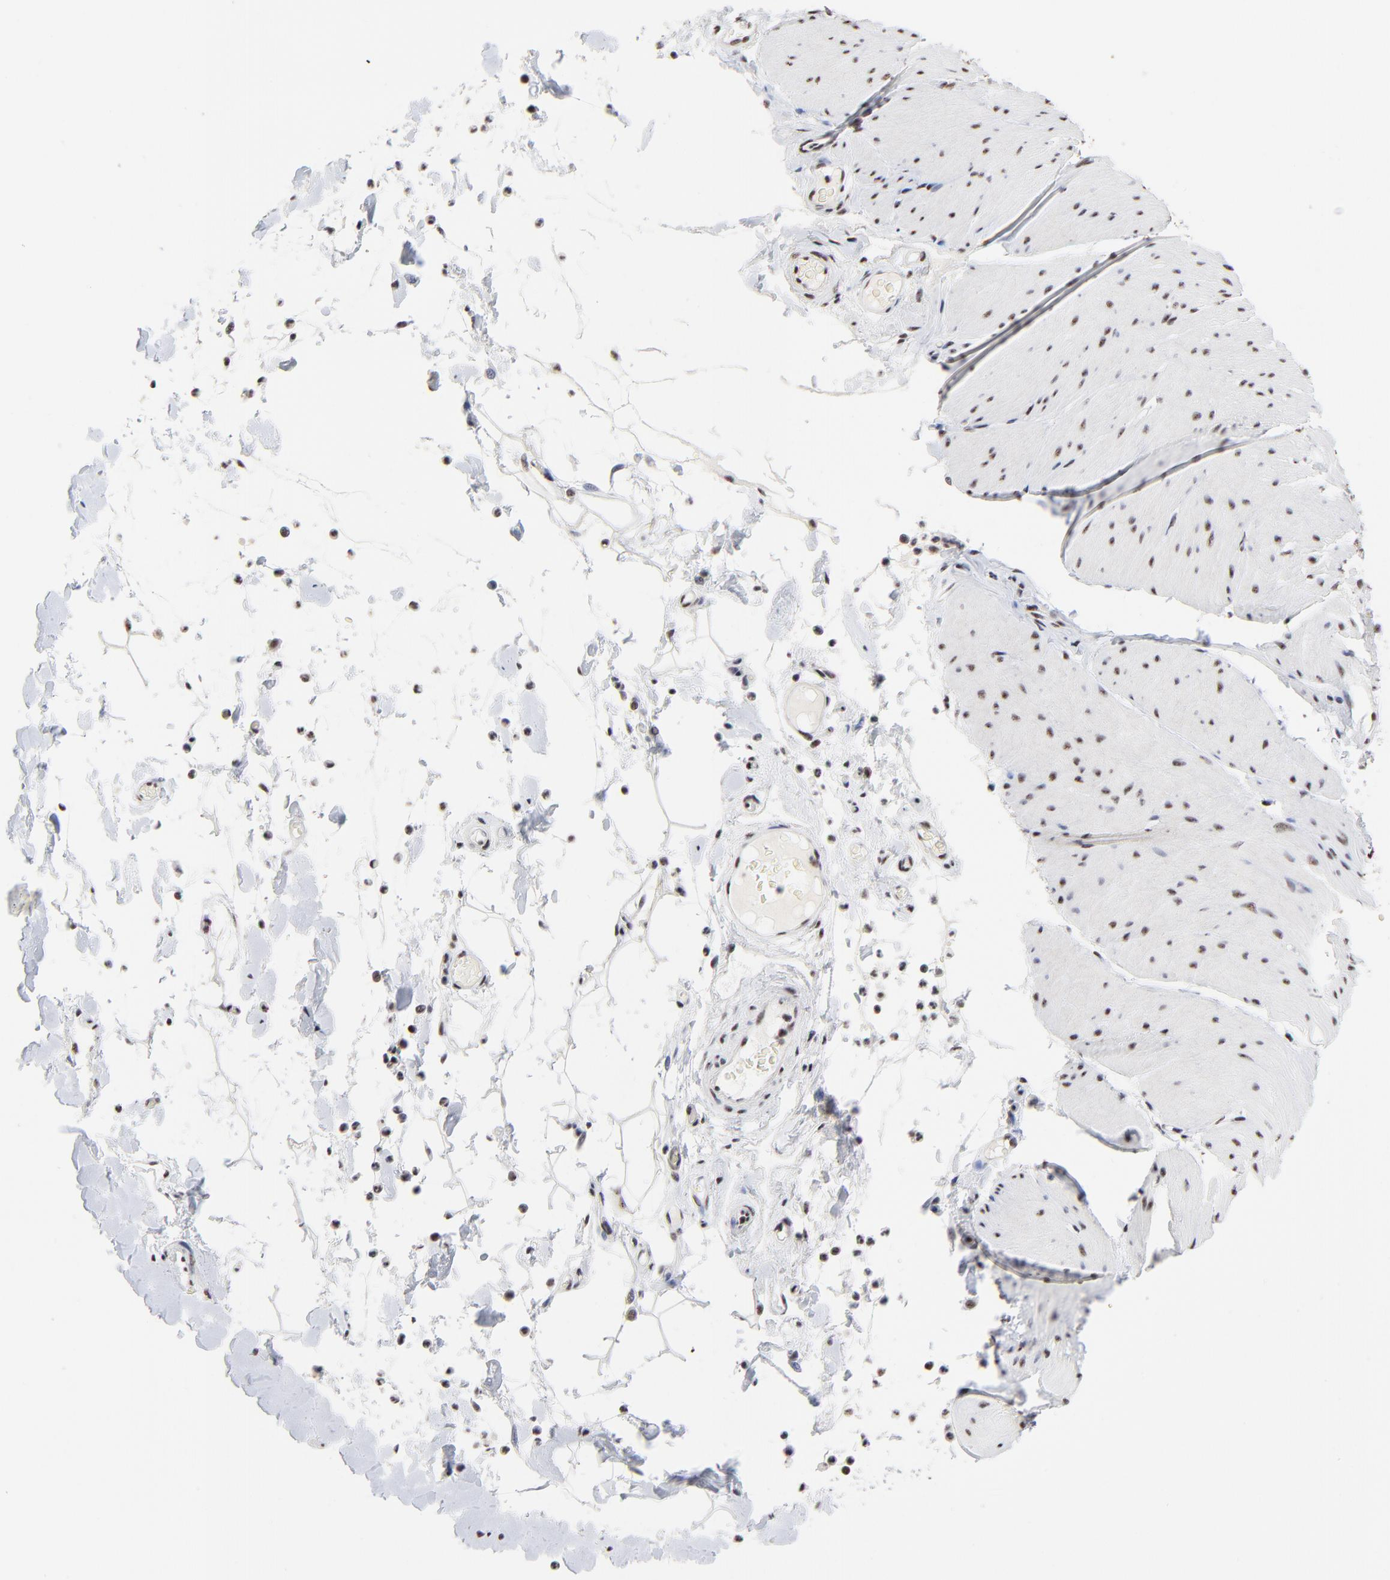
{"staining": {"intensity": "weak", "quantity": "25%-75%", "location": "nuclear"}, "tissue": "smooth muscle", "cell_type": "Smooth muscle cells", "image_type": "normal", "snomed": [{"axis": "morphology", "description": "Normal tissue, NOS"}, {"axis": "topography", "description": "Smooth muscle"}, {"axis": "topography", "description": "Colon"}], "caption": "Weak nuclear protein positivity is identified in approximately 25%-75% of smooth muscle cells in smooth muscle. The staining was performed using DAB (3,3'-diaminobenzidine), with brown indicating positive protein expression. Nuclei are stained blue with hematoxylin.", "gene": "MBD4", "patient": {"sex": "male", "age": 67}}